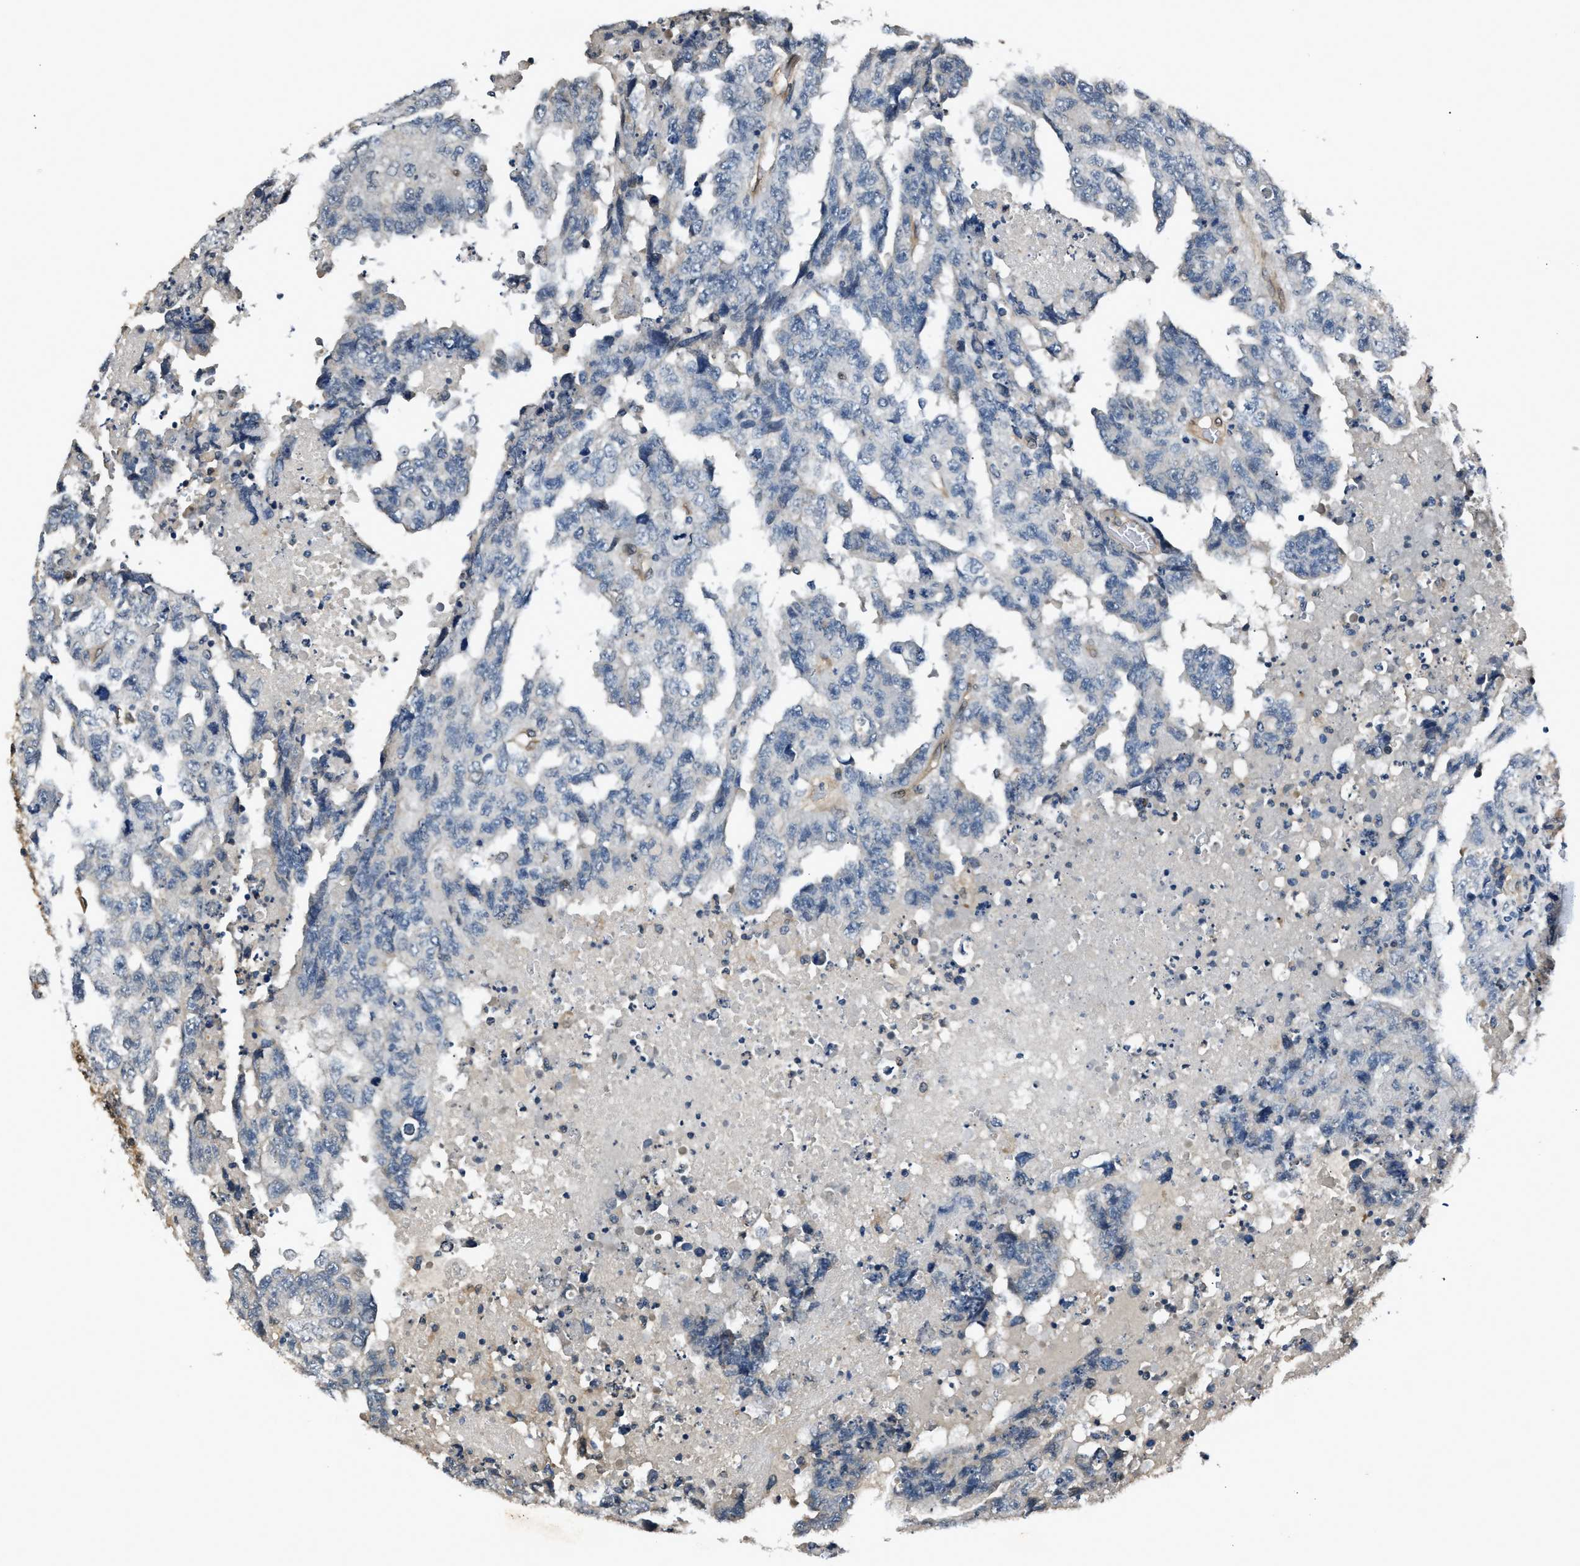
{"staining": {"intensity": "negative", "quantity": "none", "location": "none"}, "tissue": "testis cancer", "cell_type": "Tumor cells", "image_type": "cancer", "snomed": [{"axis": "morphology", "description": "Necrosis, NOS"}, {"axis": "morphology", "description": "Carcinoma, Embryonal, NOS"}, {"axis": "topography", "description": "Testis"}], "caption": "Human testis cancer stained for a protein using immunohistochemistry shows no expression in tumor cells.", "gene": "TP53I3", "patient": {"sex": "male", "age": 19}}